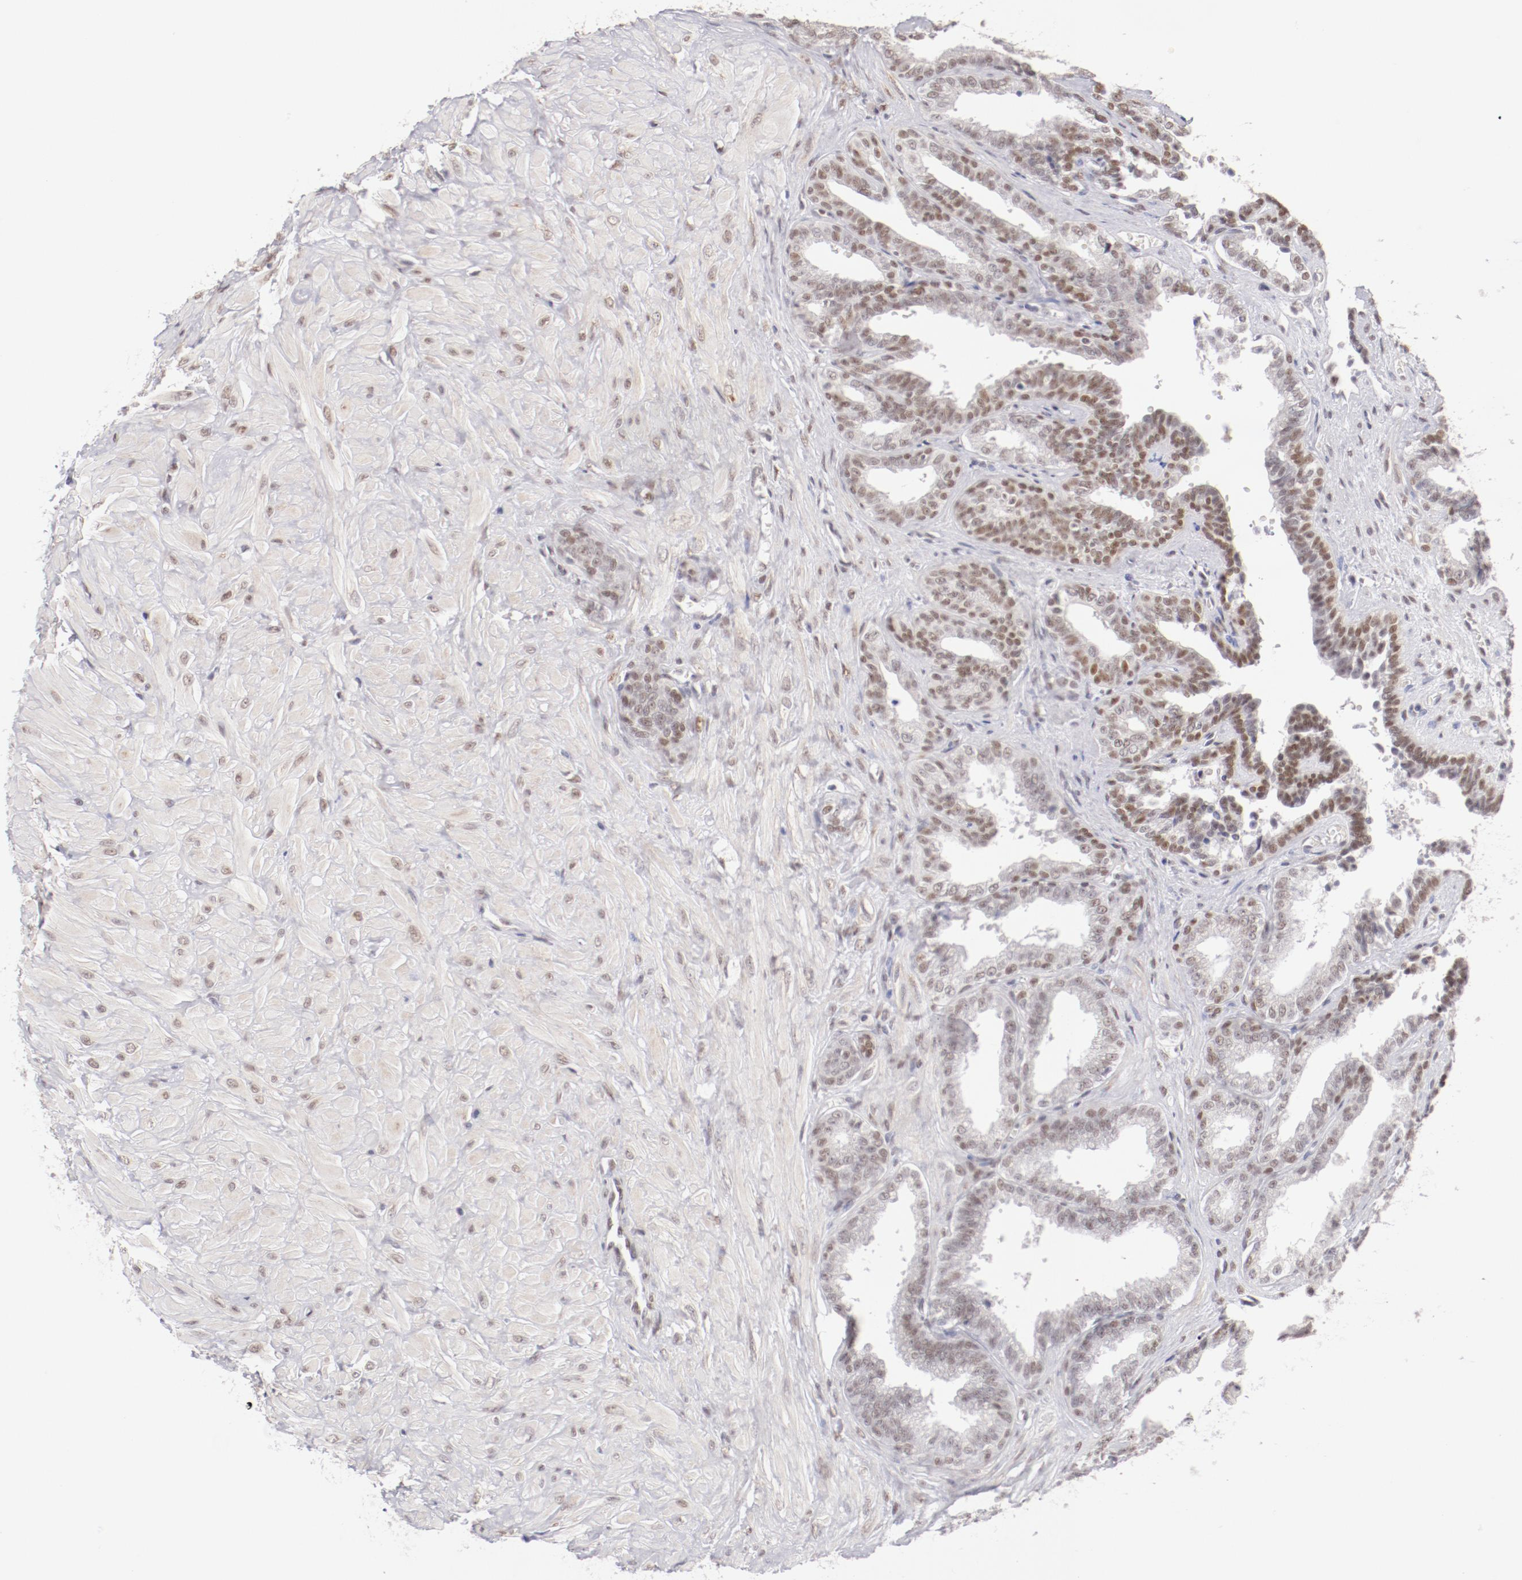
{"staining": {"intensity": "moderate", "quantity": "25%-75%", "location": "nuclear"}, "tissue": "seminal vesicle", "cell_type": "Glandular cells", "image_type": "normal", "snomed": [{"axis": "morphology", "description": "Normal tissue, NOS"}, {"axis": "topography", "description": "Seminal veicle"}], "caption": "Normal seminal vesicle reveals moderate nuclear staining in about 25%-75% of glandular cells.", "gene": "TFAP4", "patient": {"sex": "male", "age": 26}}